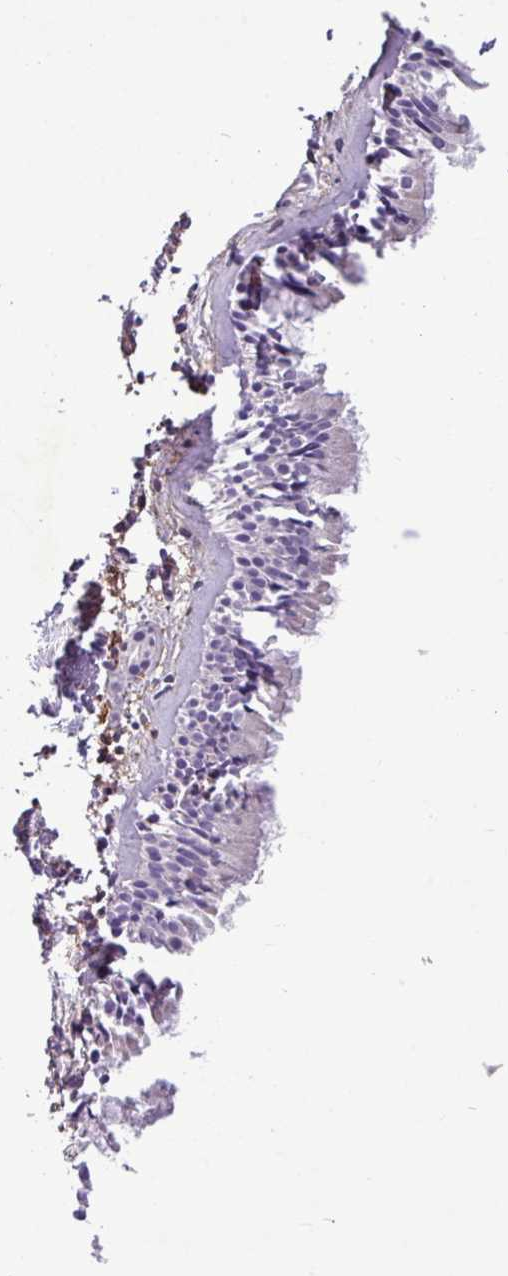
{"staining": {"intensity": "negative", "quantity": "none", "location": "none"}, "tissue": "nasopharynx", "cell_type": "Respiratory epithelial cells", "image_type": "normal", "snomed": [{"axis": "morphology", "description": "Normal tissue, NOS"}, {"axis": "topography", "description": "Nasopharynx"}], "caption": "An IHC photomicrograph of normal nasopharynx is shown. There is no staining in respiratory epithelial cells of nasopharynx.", "gene": "CD248", "patient": {"sex": "male", "age": 82}}